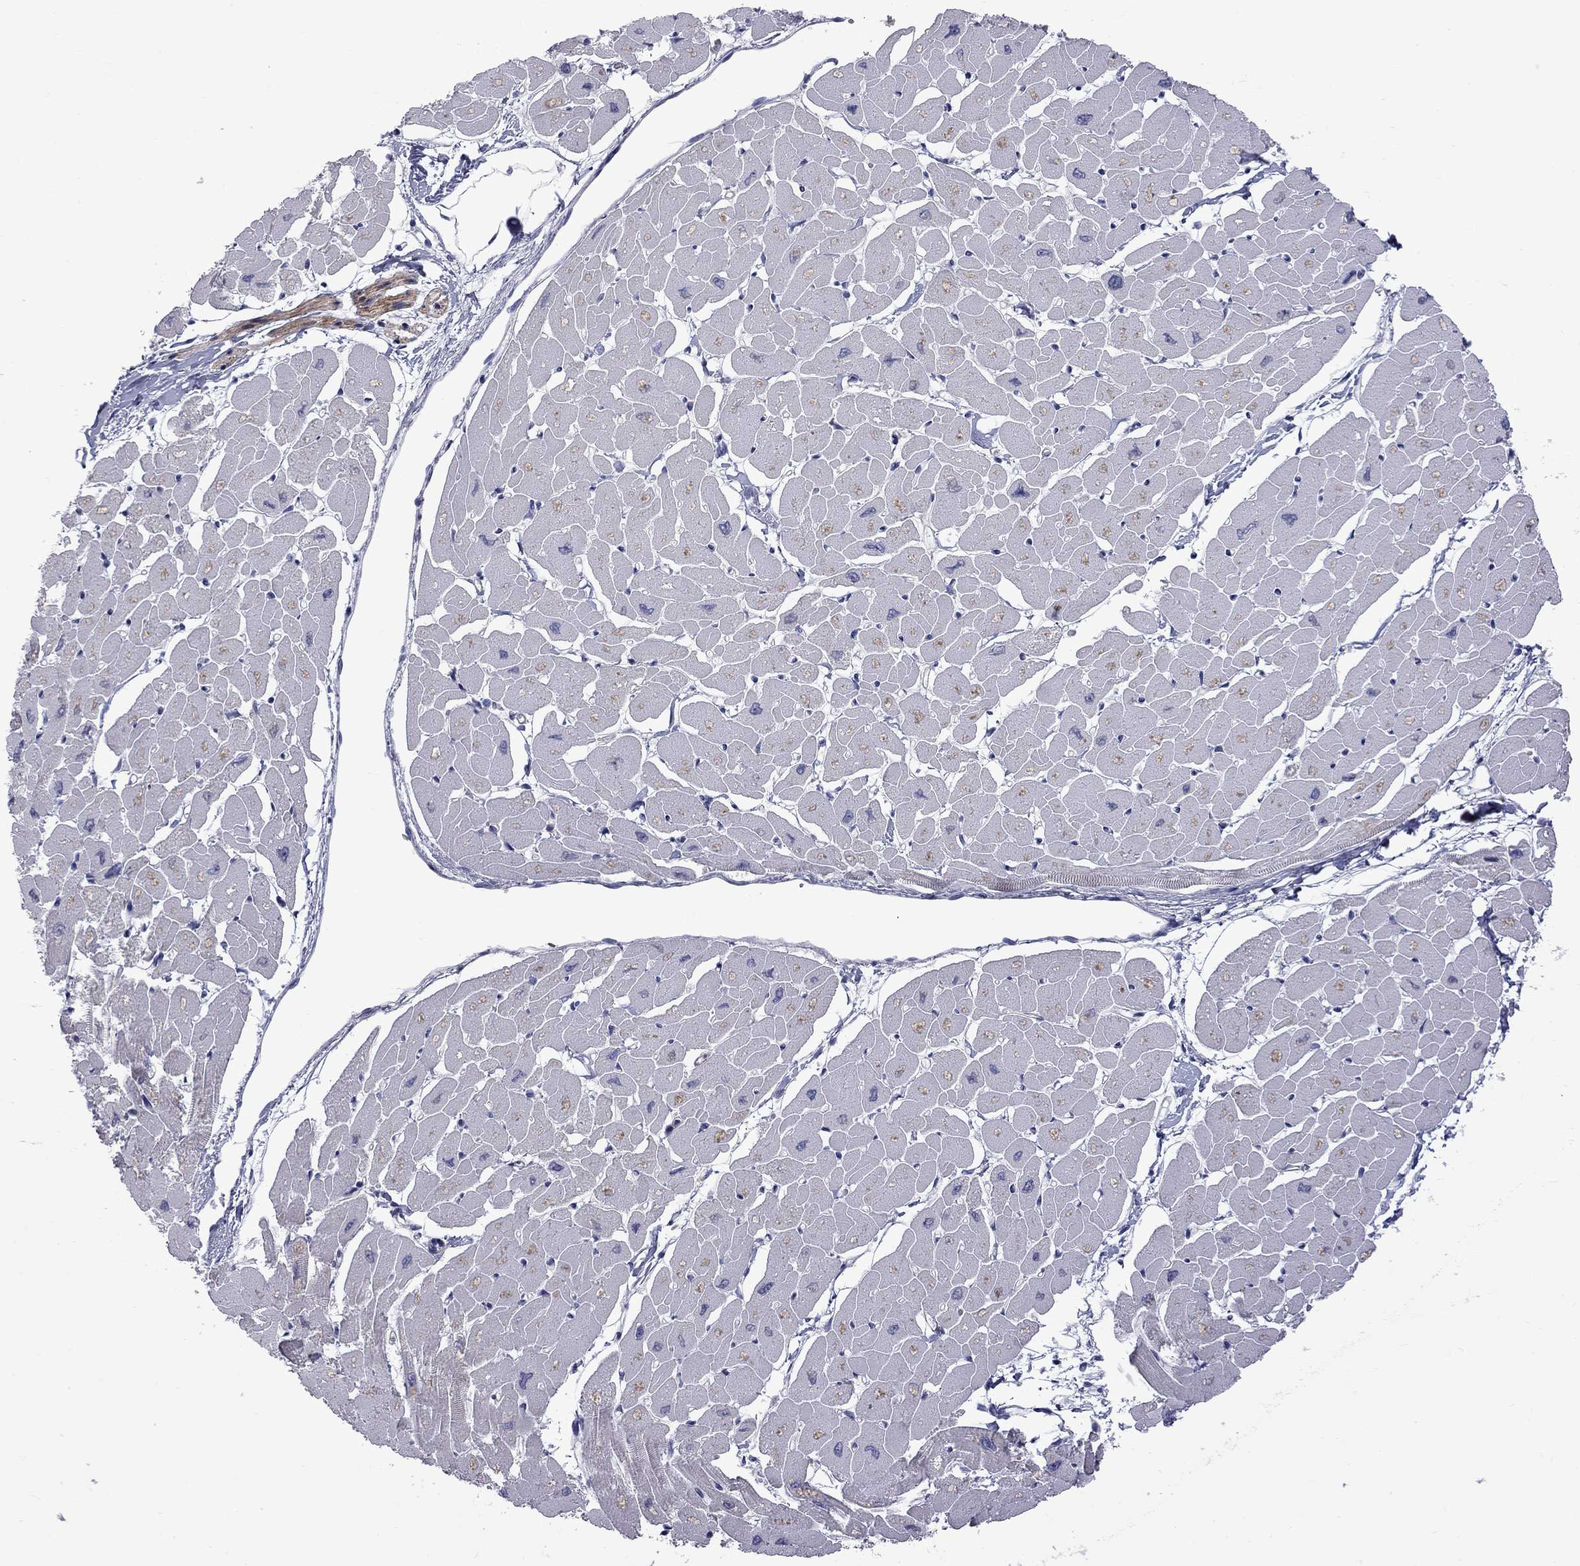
{"staining": {"intensity": "negative", "quantity": "none", "location": "none"}, "tissue": "heart muscle", "cell_type": "Cardiomyocytes", "image_type": "normal", "snomed": [{"axis": "morphology", "description": "Normal tissue, NOS"}, {"axis": "topography", "description": "Heart"}], "caption": "Immunohistochemistry (IHC) histopathology image of unremarkable heart muscle: heart muscle stained with DAB shows no significant protein expression in cardiomyocytes. (Stains: DAB (3,3'-diaminobenzidine) immunohistochemistry (IHC) with hematoxylin counter stain, Microscopy: brightfield microscopy at high magnification).", "gene": "GSG1L", "patient": {"sex": "male", "age": 57}}